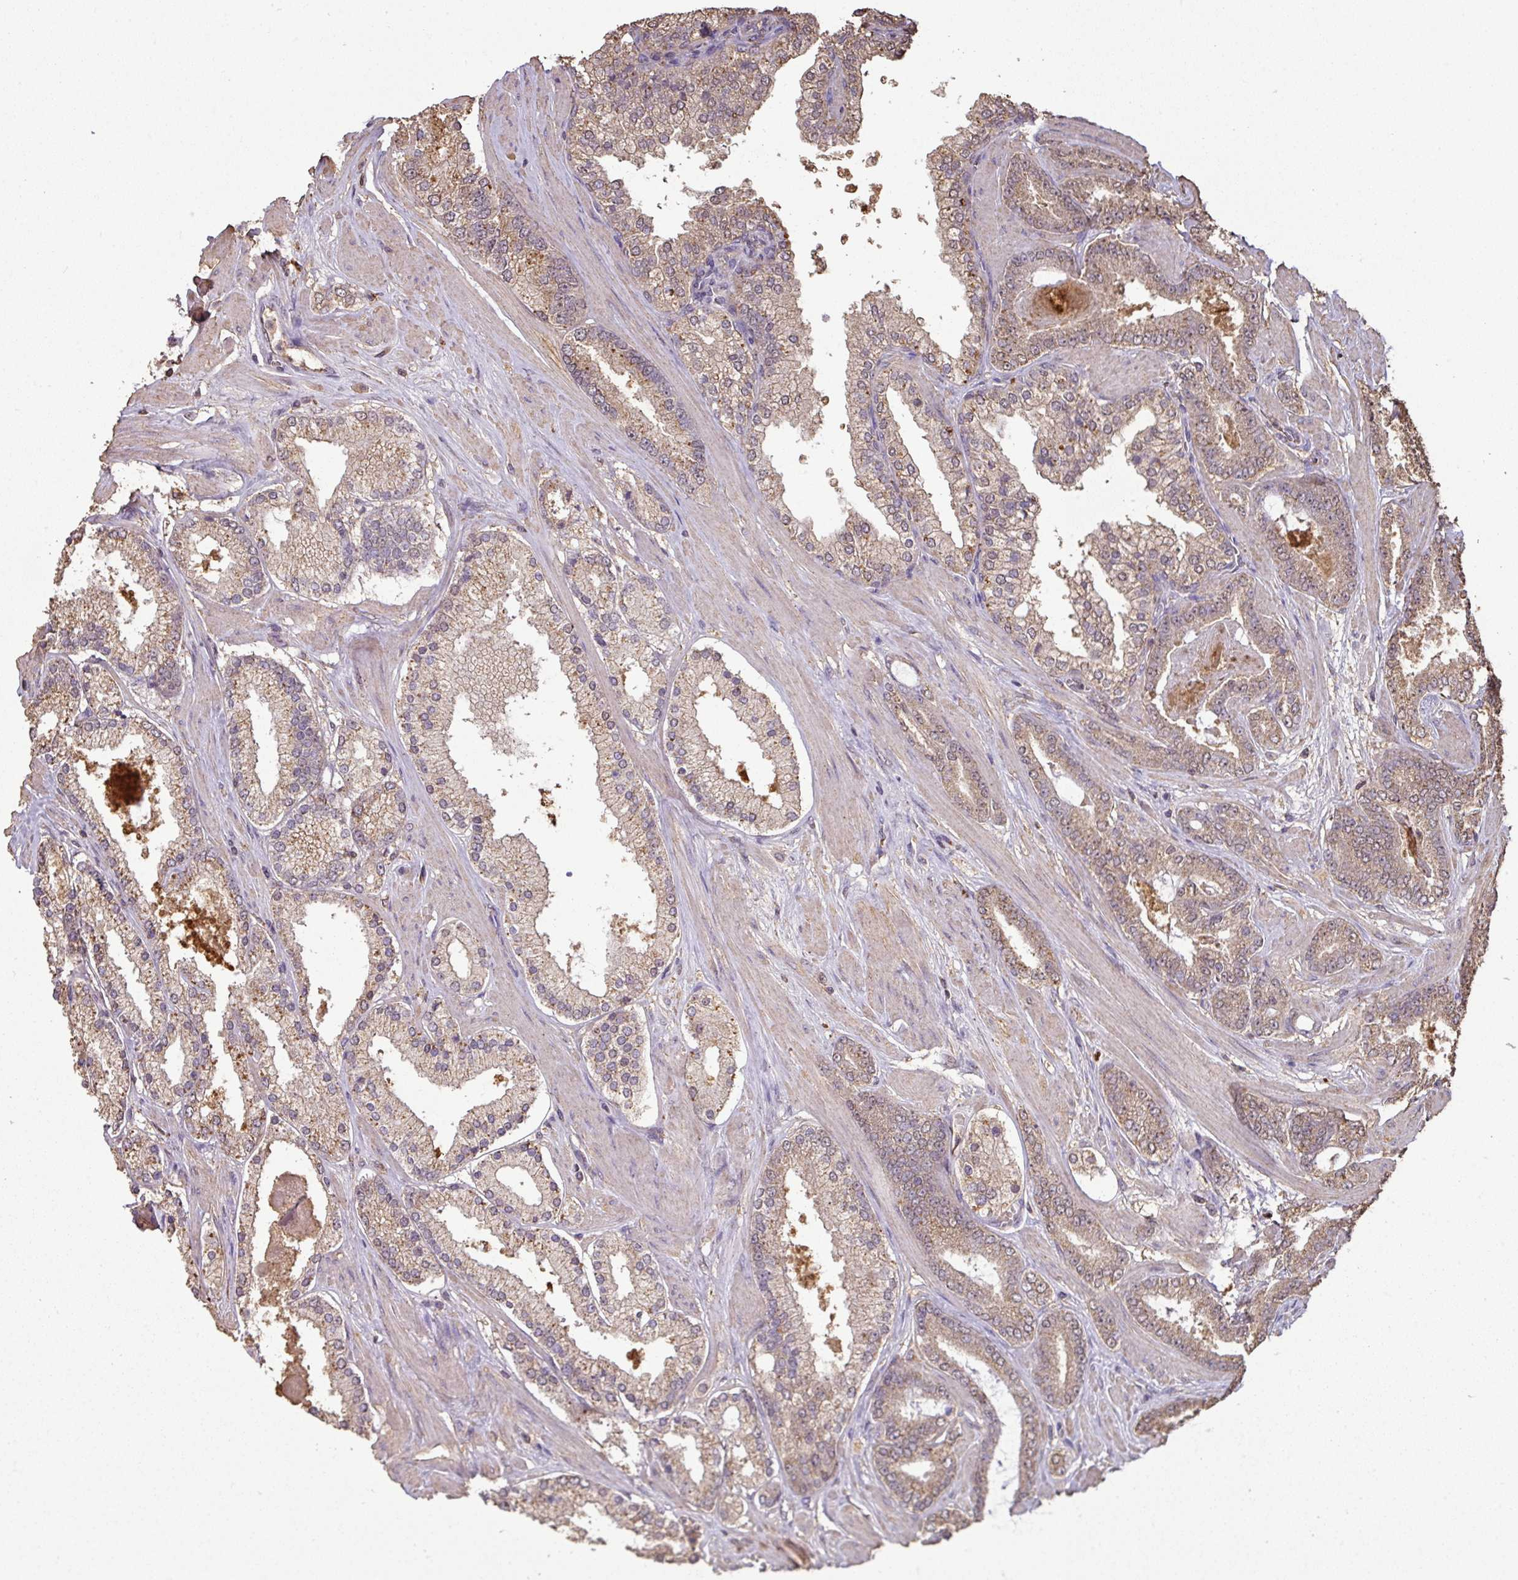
{"staining": {"intensity": "moderate", "quantity": ">75%", "location": "cytoplasmic/membranous"}, "tissue": "prostate cancer", "cell_type": "Tumor cells", "image_type": "cancer", "snomed": [{"axis": "morphology", "description": "Adenocarcinoma, Low grade"}, {"axis": "topography", "description": "Prostate"}], "caption": "Tumor cells show medium levels of moderate cytoplasmic/membranous positivity in about >75% of cells in human low-grade adenocarcinoma (prostate). (DAB (3,3'-diaminobenzidine) = brown stain, brightfield microscopy at high magnification).", "gene": "ATAT1", "patient": {"sex": "male", "age": 42}}